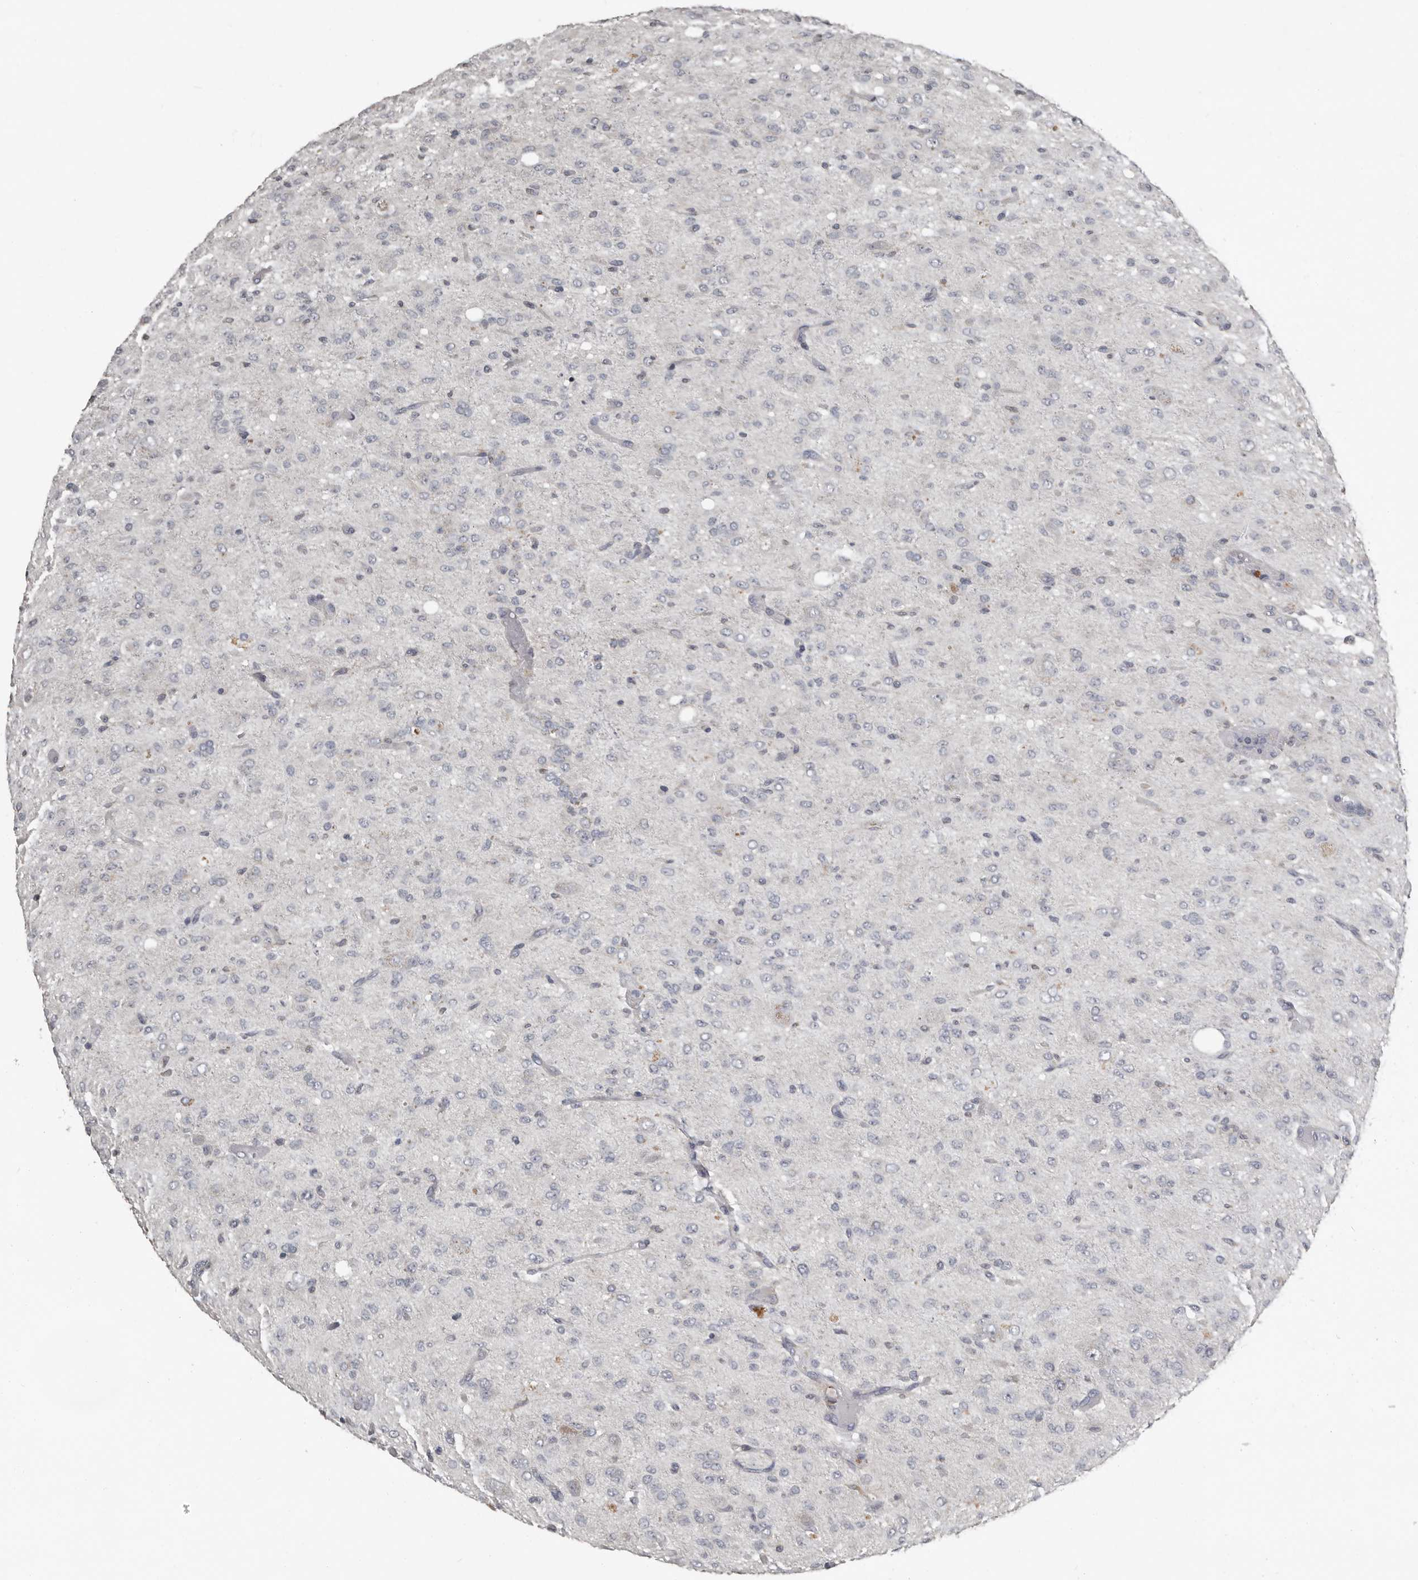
{"staining": {"intensity": "negative", "quantity": "none", "location": "none"}, "tissue": "glioma", "cell_type": "Tumor cells", "image_type": "cancer", "snomed": [{"axis": "morphology", "description": "Glioma, malignant, High grade"}, {"axis": "topography", "description": "Brain"}], "caption": "This is a photomicrograph of immunohistochemistry staining of malignant glioma (high-grade), which shows no positivity in tumor cells.", "gene": "KCNJ8", "patient": {"sex": "female", "age": 59}}